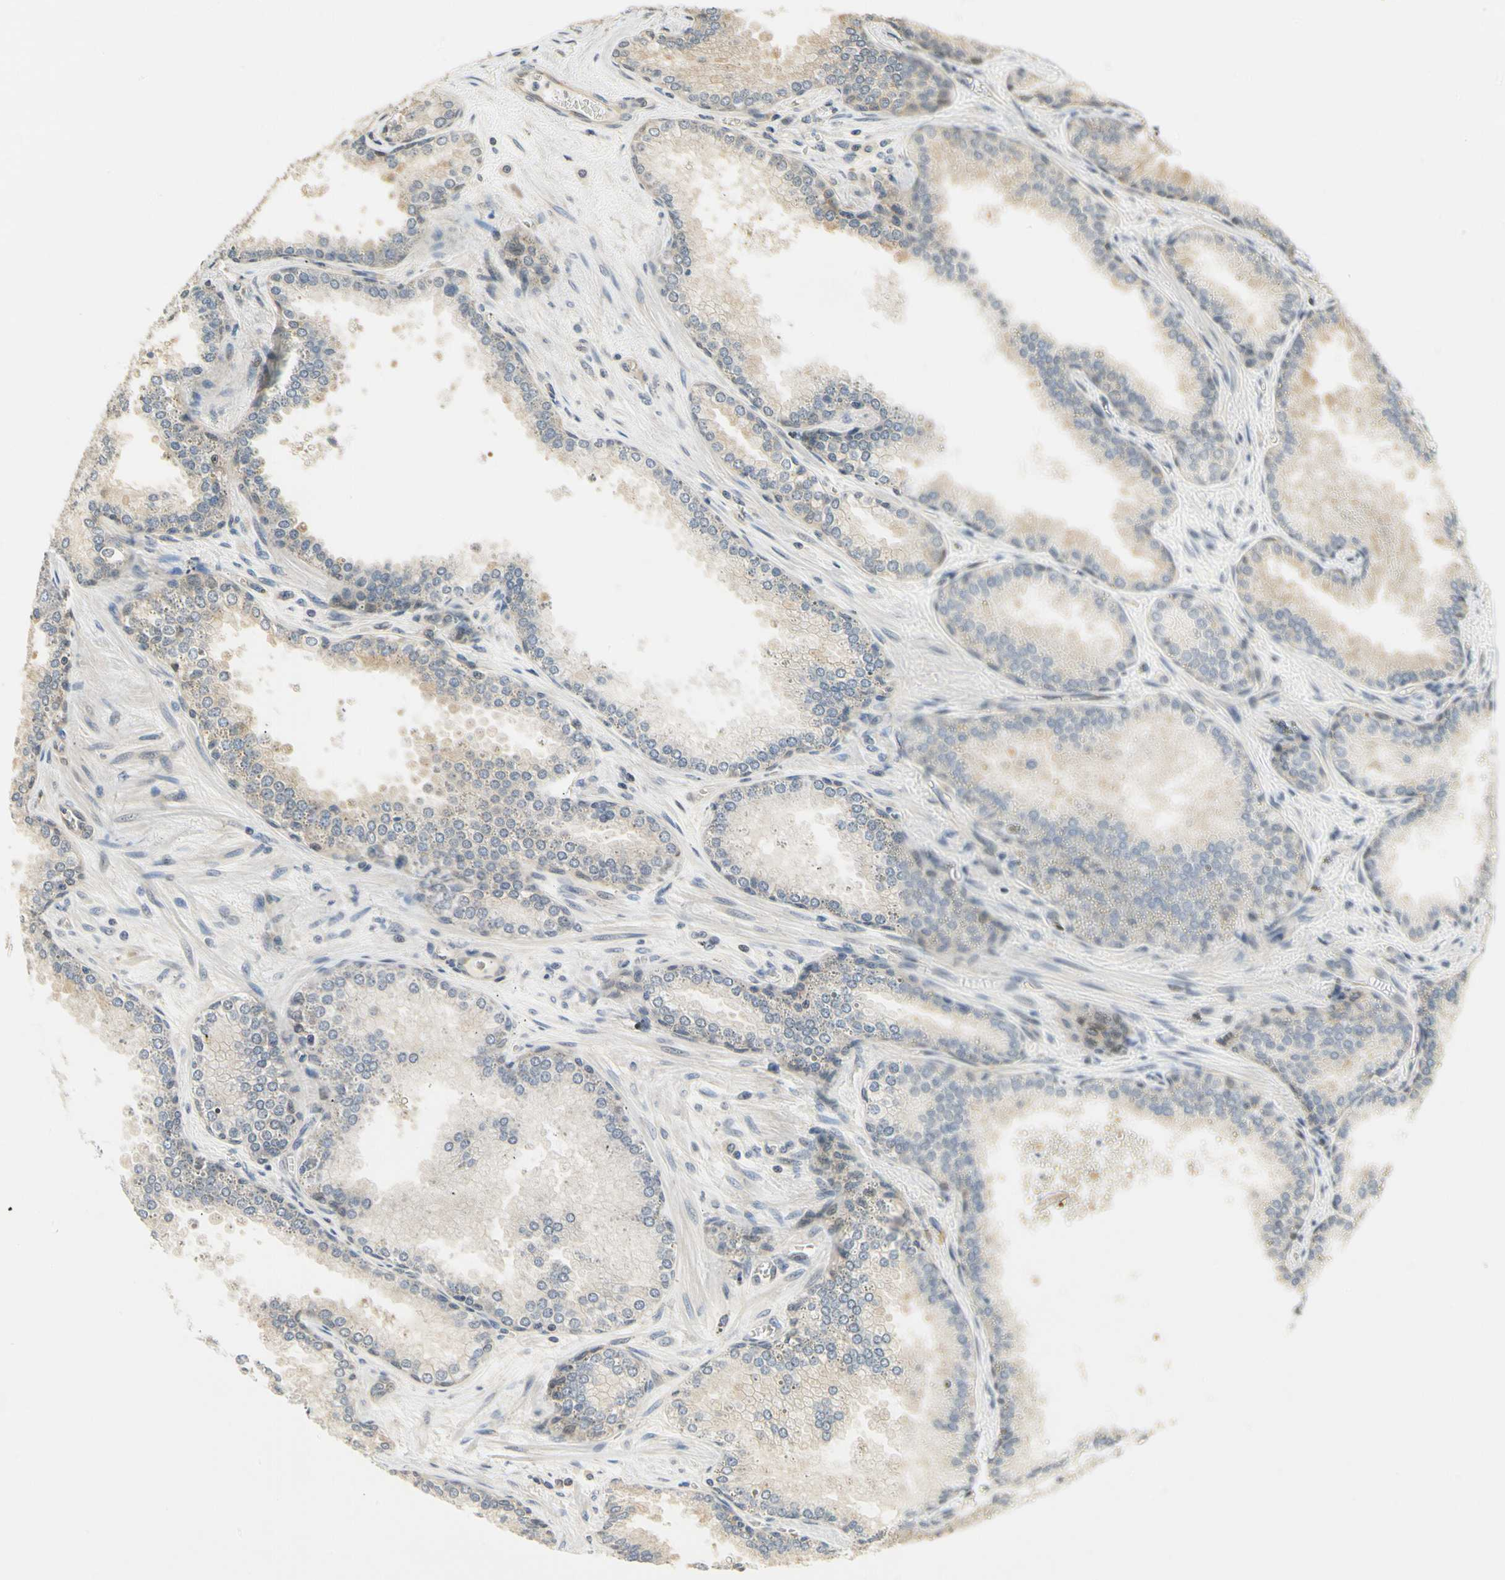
{"staining": {"intensity": "moderate", "quantity": ">75%", "location": "cytoplasmic/membranous"}, "tissue": "prostate cancer", "cell_type": "Tumor cells", "image_type": "cancer", "snomed": [{"axis": "morphology", "description": "Adenocarcinoma, Low grade"}, {"axis": "topography", "description": "Prostate"}], "caption": "An image of human prostate cancer stained for a protein reveals moderate cytoplasmic/membranous brown staining in tumor cells. Nuclei are stained in blue.", "gene": "EIF1AX", "patient": {"sex": "male", "age": 60}}